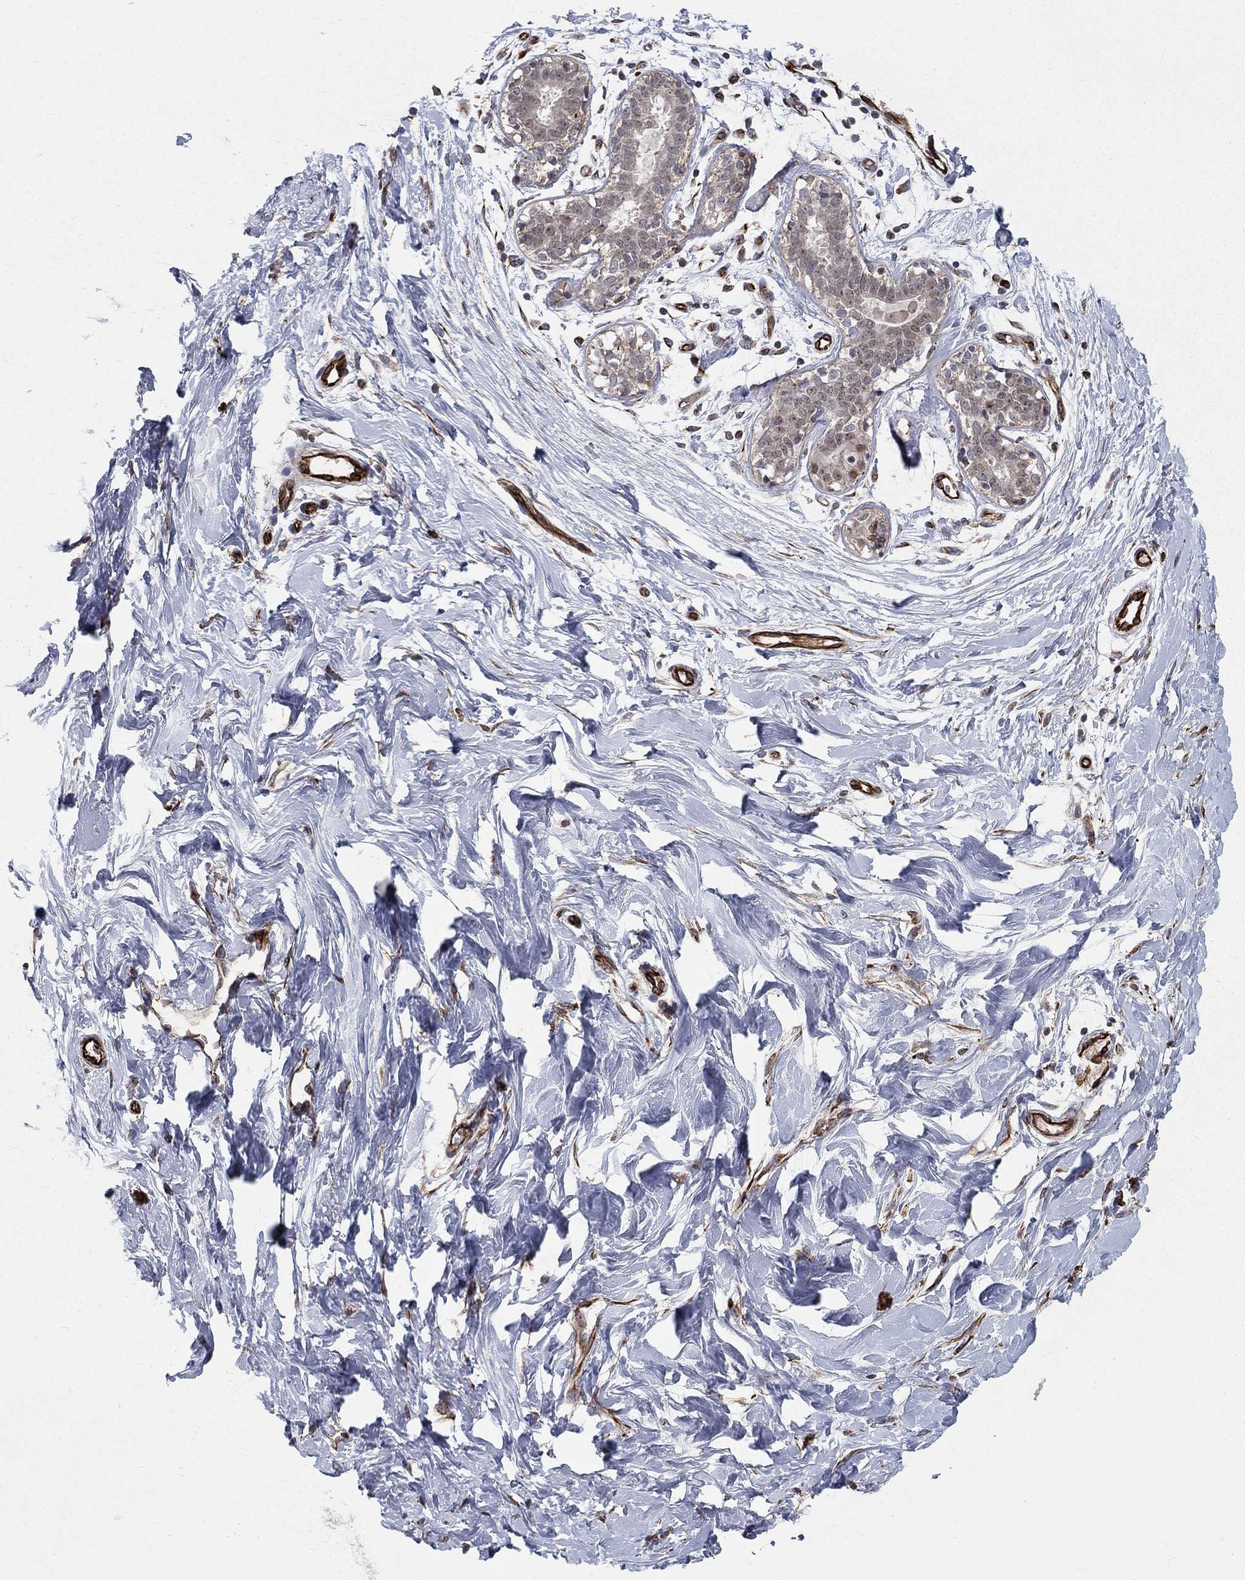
{"staining": {"intensity": "negative", "quantity": "none", "location": "none"}, "tissue": "breast", "cell_type": "Adipocytes", "image_type": "normal", "snomed": [{"axis": "morphology", "description": "Normal tissue, NOS"}, {"axis": "topography", "description": "Breast"}], "caption": "This is a image of immunohistochemistry staining of normal breast, which shows no staining in adipocytes. (Brightfield microscopy of DAB immunohistochemistry at high magnification).", "gene": "MSRA", "patient": {"sex": "female", "age": 37}}